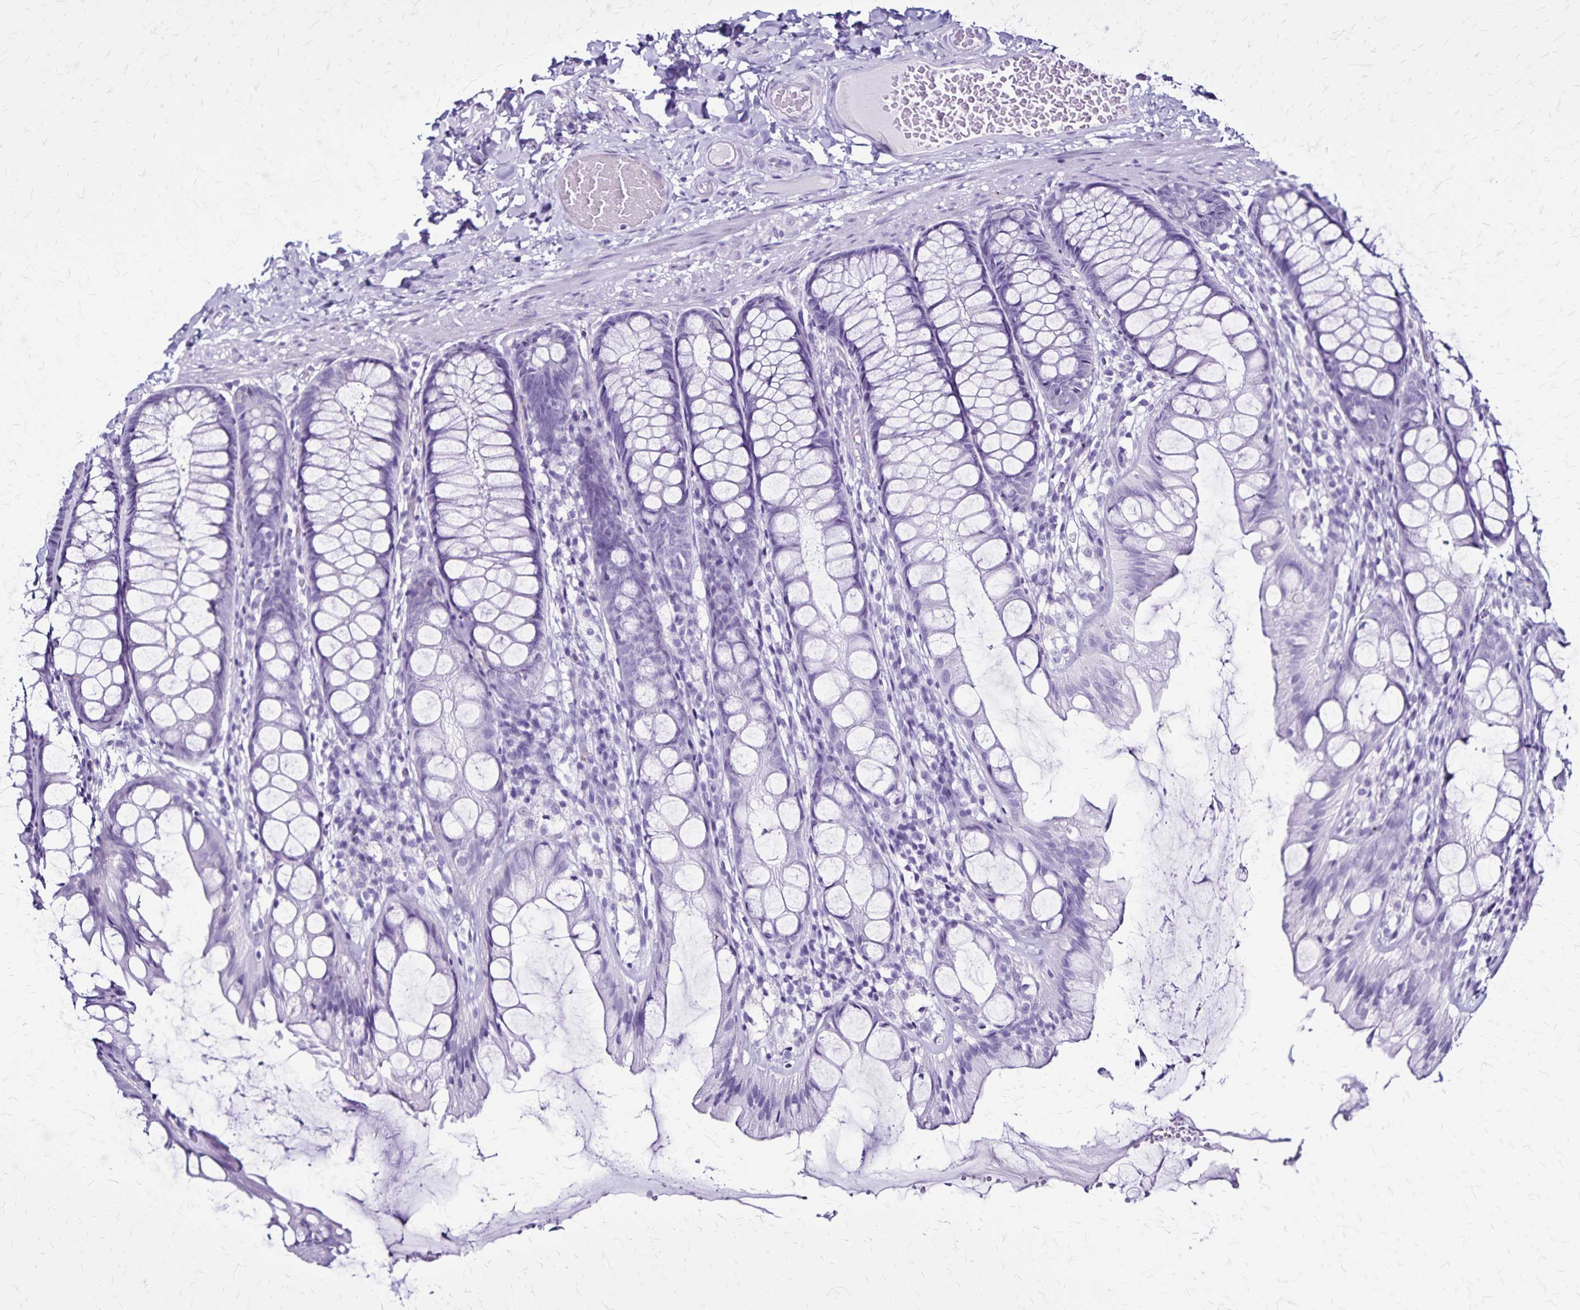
{"staining": {"intensity": "negative", "quantity": "none", "location": "none"}, "tissue": "colon", "cell_type": "Endothelial cells", "image_type": "normal", "snomed": [{"axis": "morphology", "description": "Normal tissue, NOS"}, {"axis": "topography", "description": "Colon"}], "caption": "The histopathology image demonstrates no significant staining in endothelial cells of colon.", "gene": "KRT2", "patient": {"sex": "male", "age": 47}}